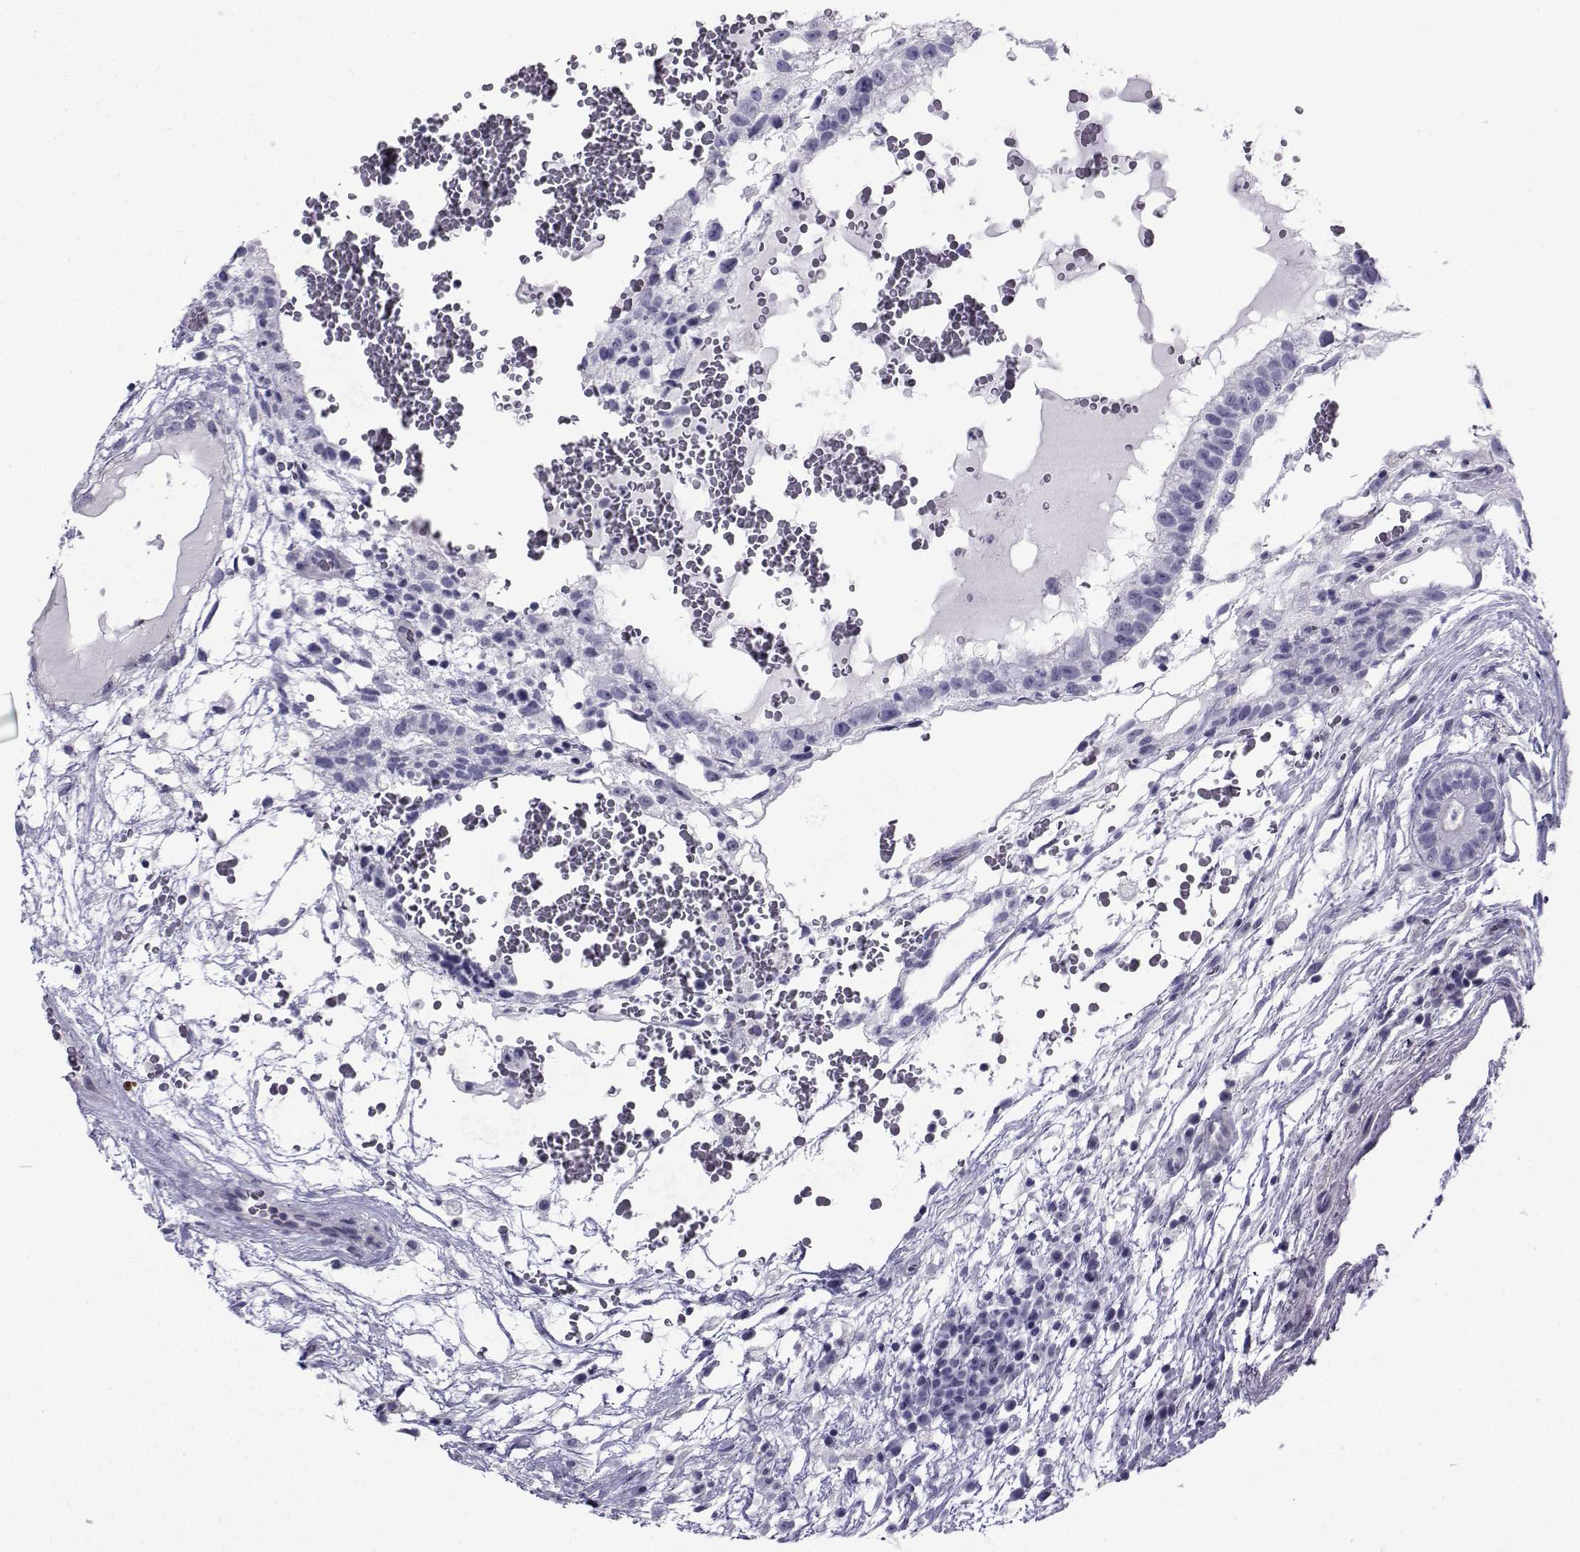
{"staining": {"intensity": "negative", "quantity": "none", "location": "none"}, "tissue": "testis cancer", "cell_type": "Tumor cells", "image_type": "cancer", "snomed": [{"axis": "morphology", "description": "Normal tissue, NOS"}, {"axis": "morphology", "description": "Carcinoma, Embryonal, NOS"}, {"axis": "topography", "description": "Testis"}], "caption": "Photomicrograph shows no protein expression in tumor cells of testis cancer (embryonal carcinoma) tissue.", "gene": "SPANXD", "patient": {"sex": "male", "age": 32}}